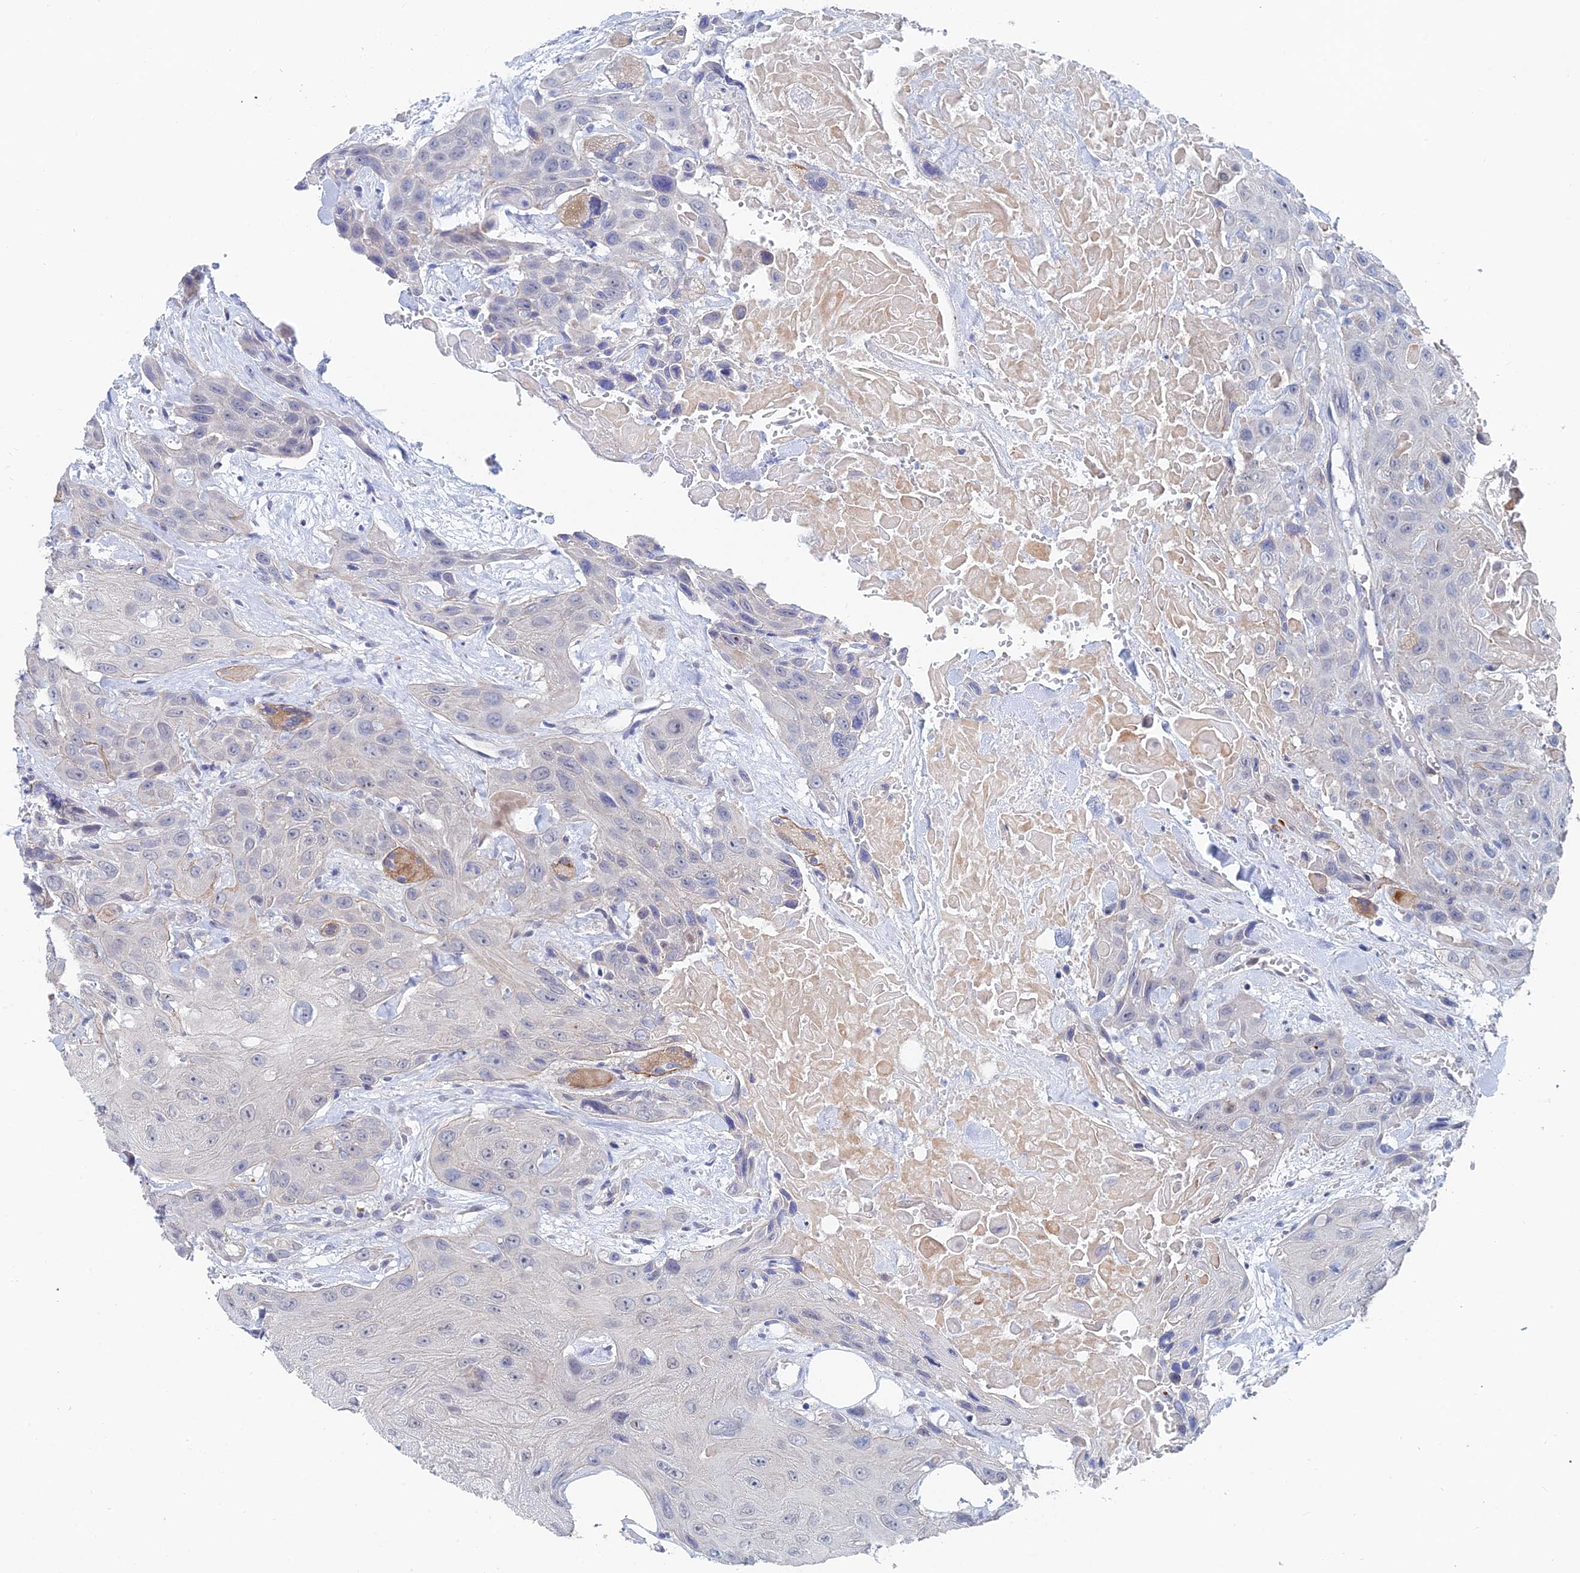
{"staining": {"intensity": "negative", "quantity": "none", "location": "none"}, "tissue": "head and neck cancer", "cell_type": "Tumor cells", "image_type": "cancer", "snomed": [{"axis": "morphology", "description": "Squamous cell carcinoma, NOS"}, {"axis": "topography", "description": "Head-Neck"}], "caption": "Head and neck cancer (squamous cell carcinoma) was stained to show a protein in brown. There is no significant expression in tumor cells.", "gene": "GMNC", "patient": {"sex": "male", "age": 81}}